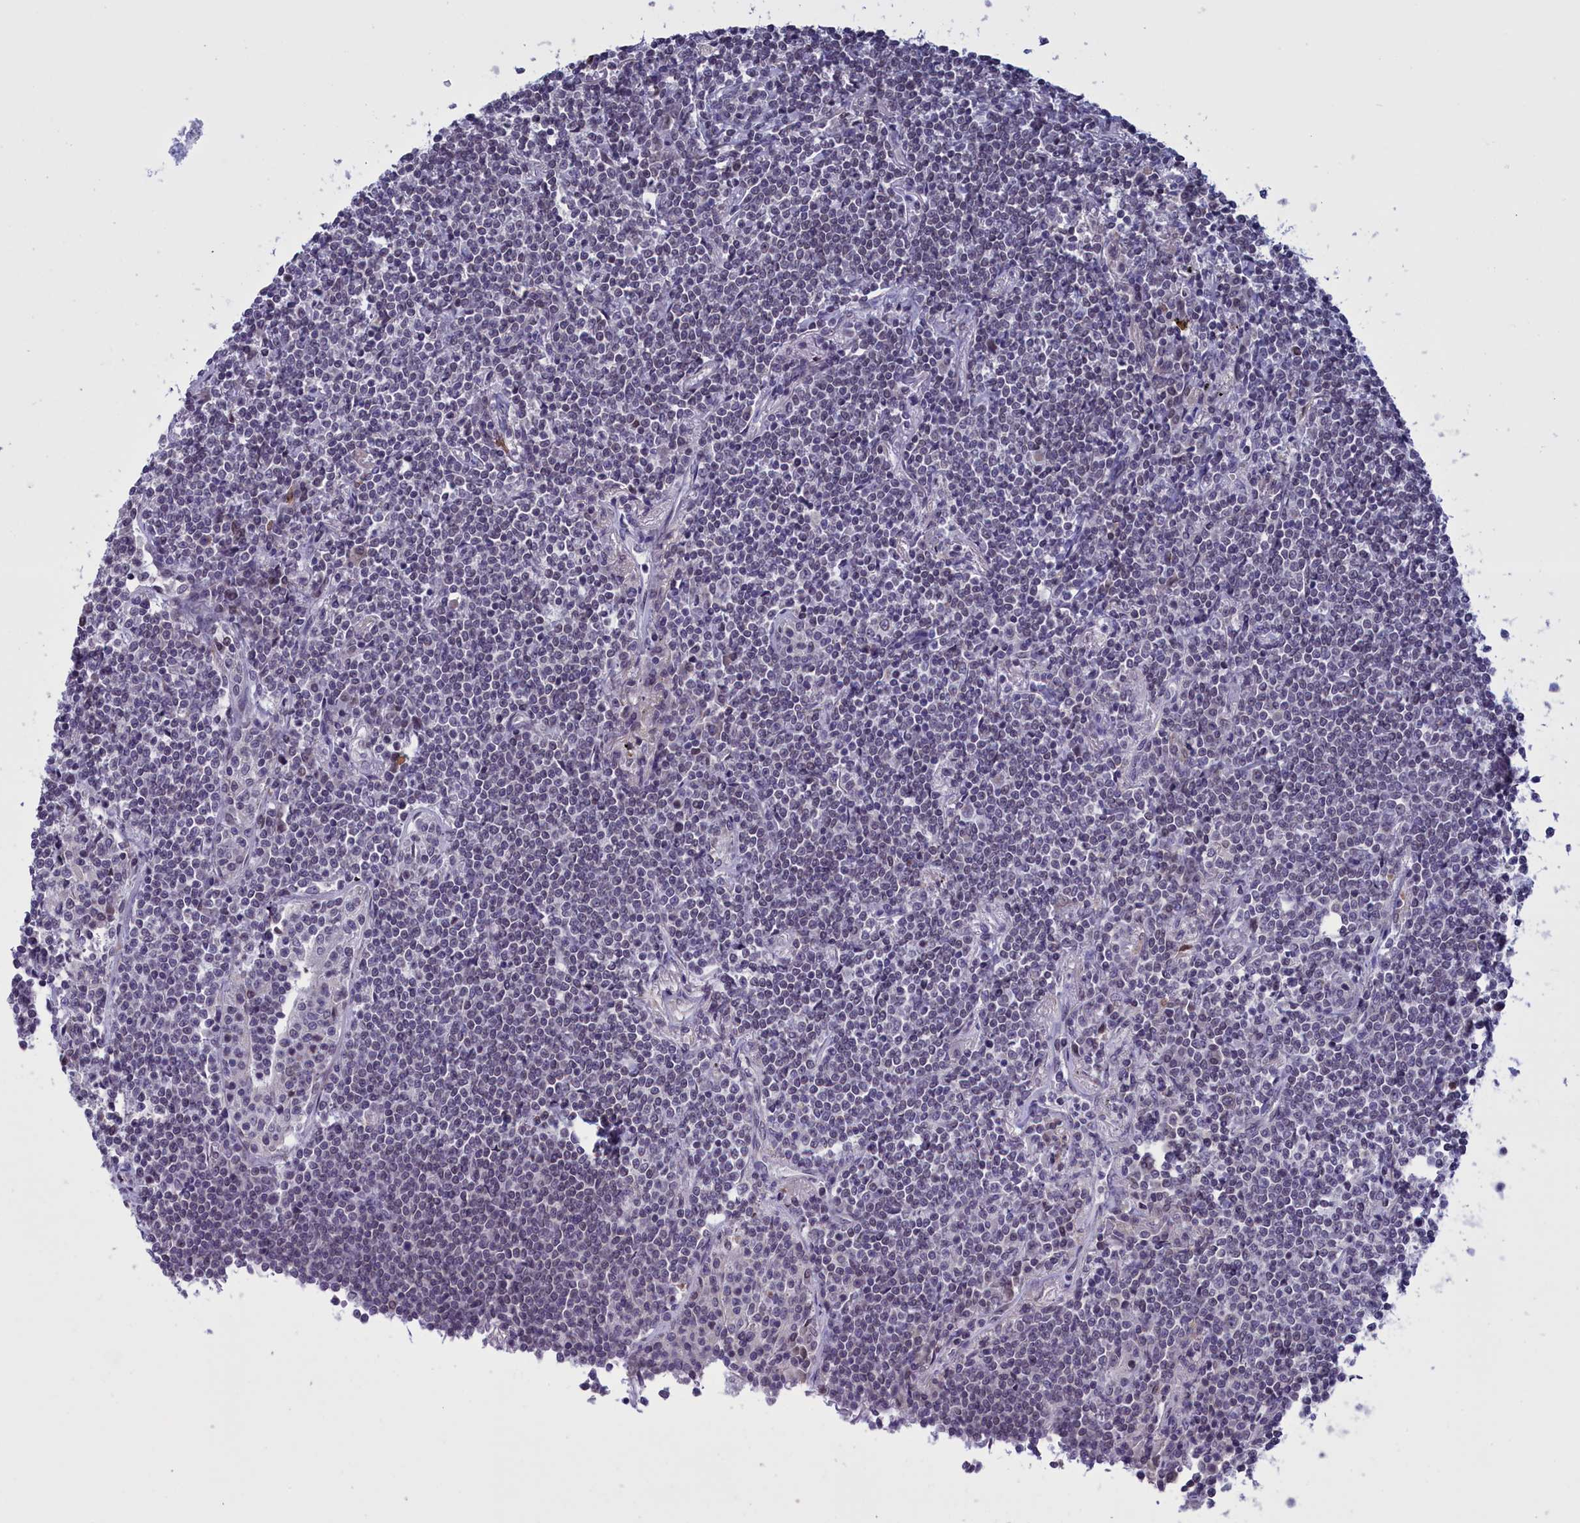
{"staining": {"intensity": "negative", "quantity": "none", "location": "none"}, "tissue": "lymphoma", "cell_type": "Tumor cells", "image_type": "cancer", "snomed": [{"axis": "morphology", "description": "Malignant lymphoma, non-Hodgkin's type, Low grade"}, {"axis": "topography", "description": "Lung"}], "caption": "A histopathology image of lymphoma stained for a protein displays no brown staining in tumor cells.", "gene": "PARS2", "patient": {"sex": "female", "age": 71}}